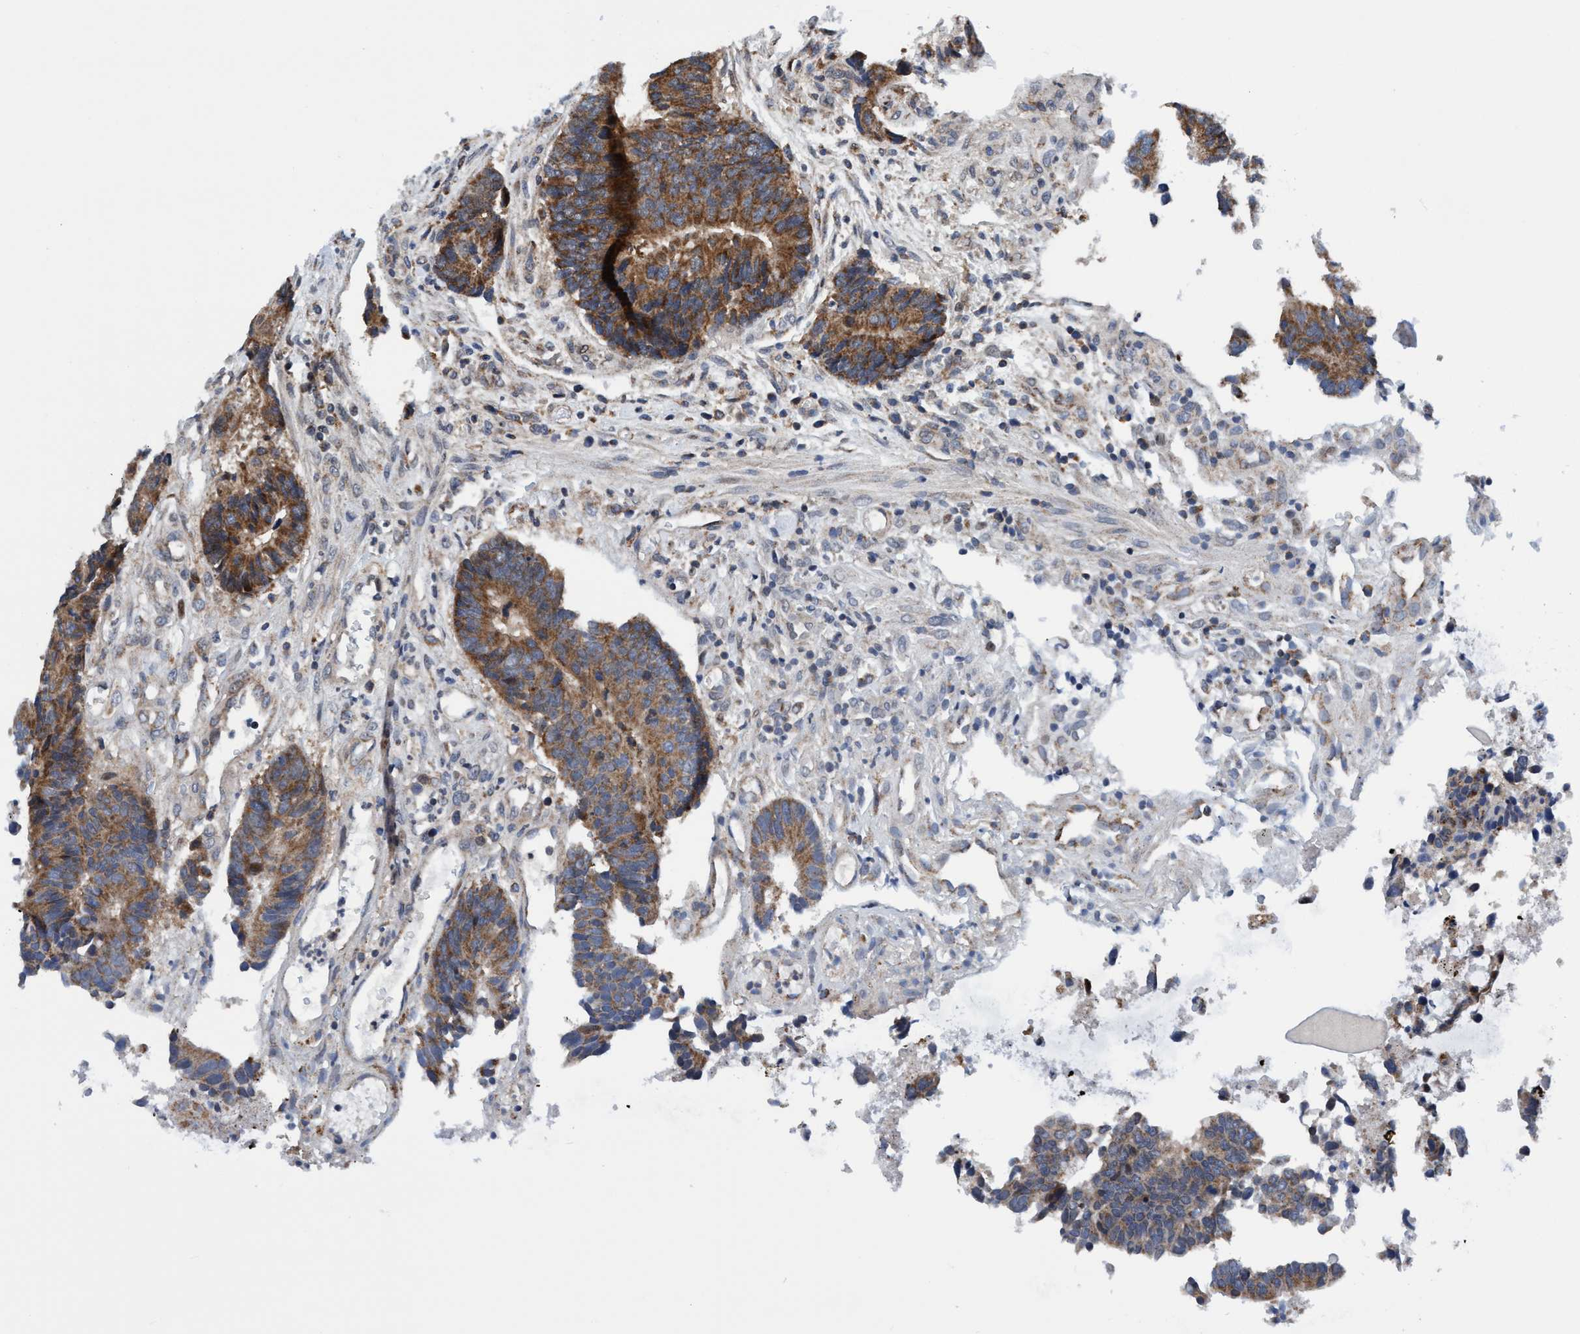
{"staining": {"intensity": "moderate", "quantity": ">75%", "location": "cytoplasmic/membranous"}, "tissue": "colorectal cancer", "cell_type": "Tumor cells", "image_type": "cancer", "snomed": [{"axis": "morphology", "description": "Adenocarcinoma, NOS"}, {"axis": "topography", "description": "Rectum"}], "caption": "This photomicrograph exhibits immunohistochemistry (IHC) staining of human colorectal cancer (adenocarcinoma), with medium moderate cytoplasmic/membranous staining in about >75% of tumor cells.", "gene": "AGAP2", "patient": {"sex": "male", "age": 84}}